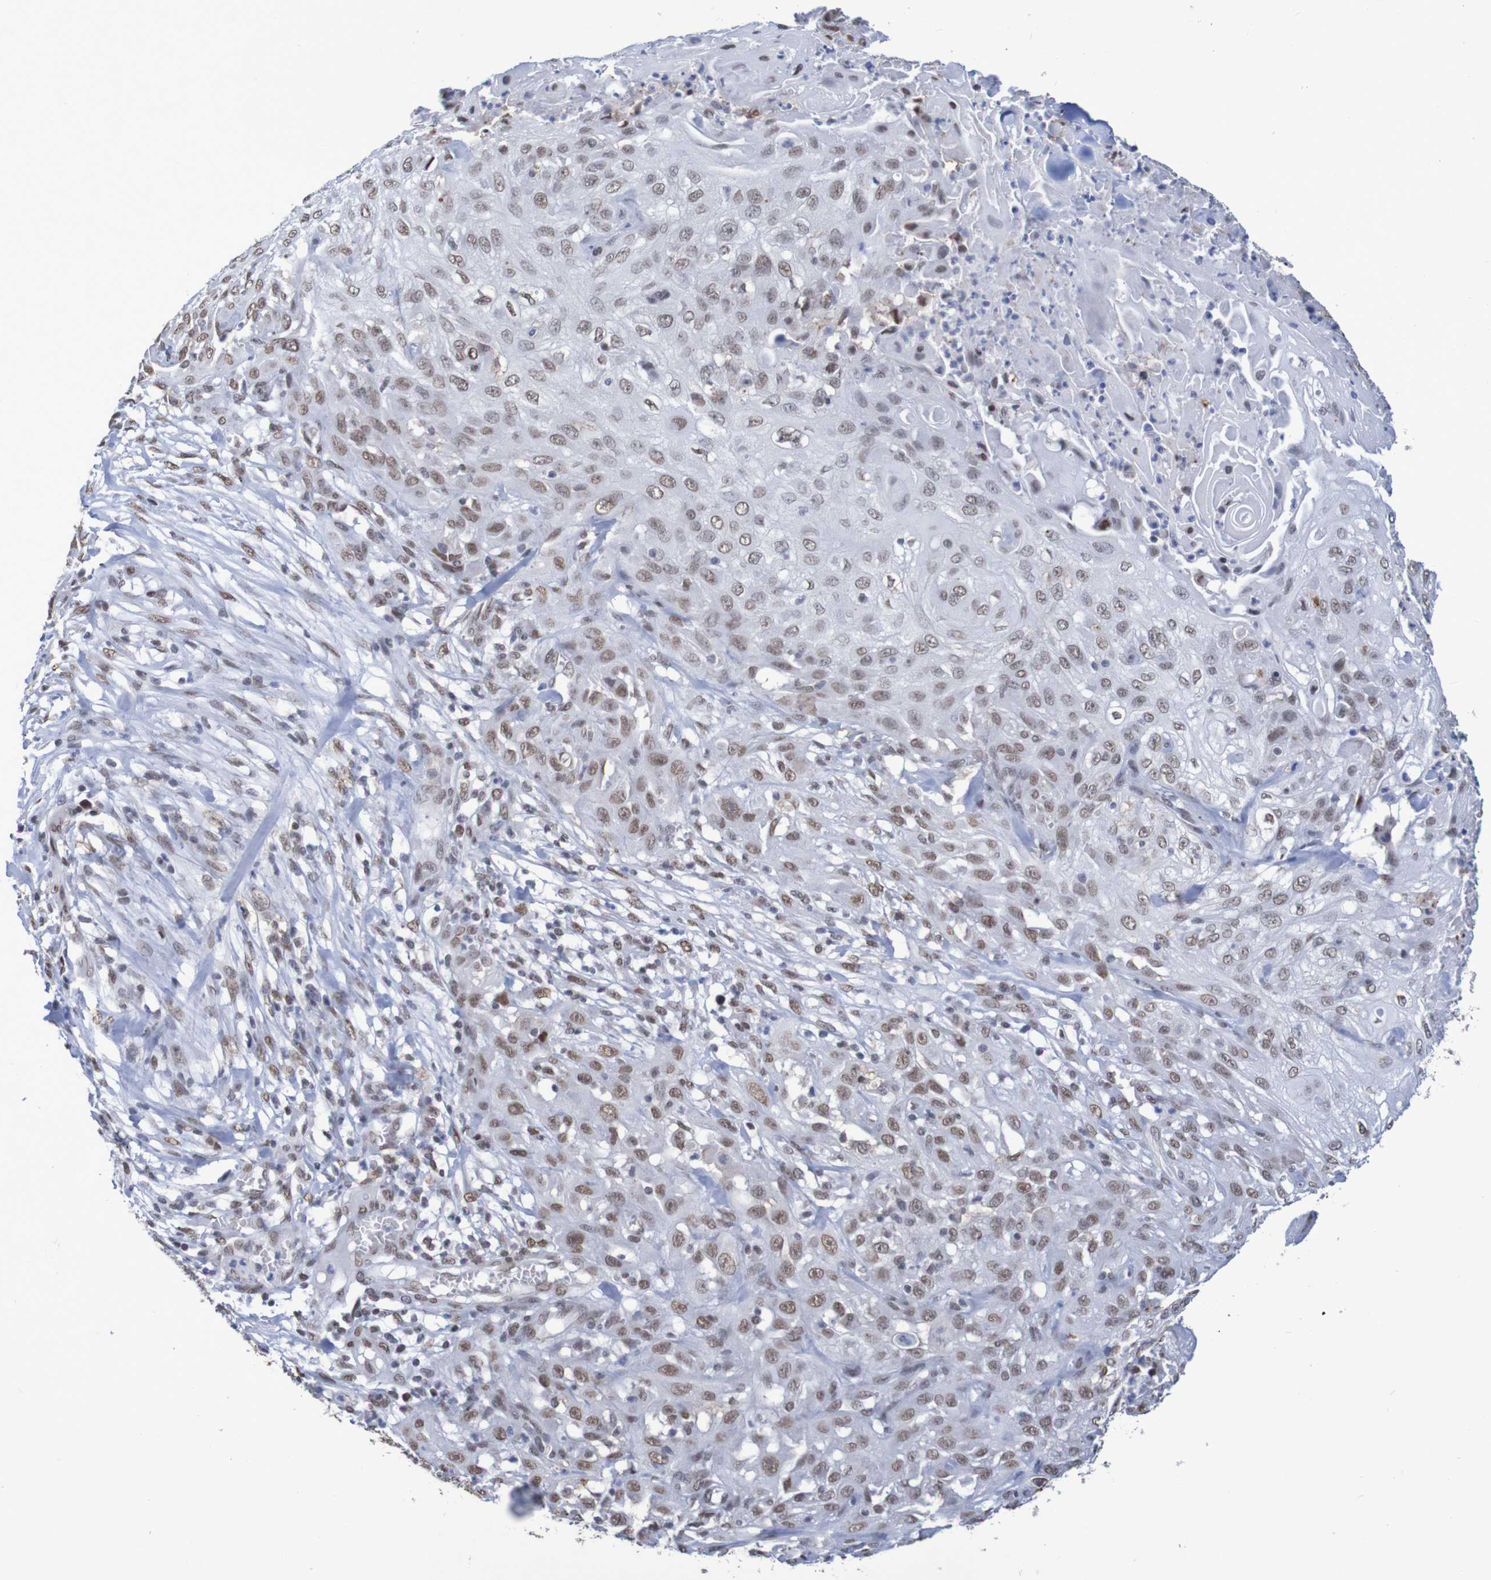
{"staining": {"intensity": "moderate", "quantity": ">75%", "location": "nuclear"}, "tissue": "skin cancer", "cell_type": "Tumor cells", "image_type": "cancer", "snomed": [{"axis": "morphology", "description": "Squamous cell carcinoma, NOS"}, {"axis": "topography", "description": "Skin"}], "caption": "Immunohistochemistry (IHC) of human skin cancer (squamous cell carcinoma) demonstrates medium levels of moderate nuclear positivity in approximately >75% of tumor cells.", "gene": "MRTFB", "patient": {"sex": "male", "age": 75}}